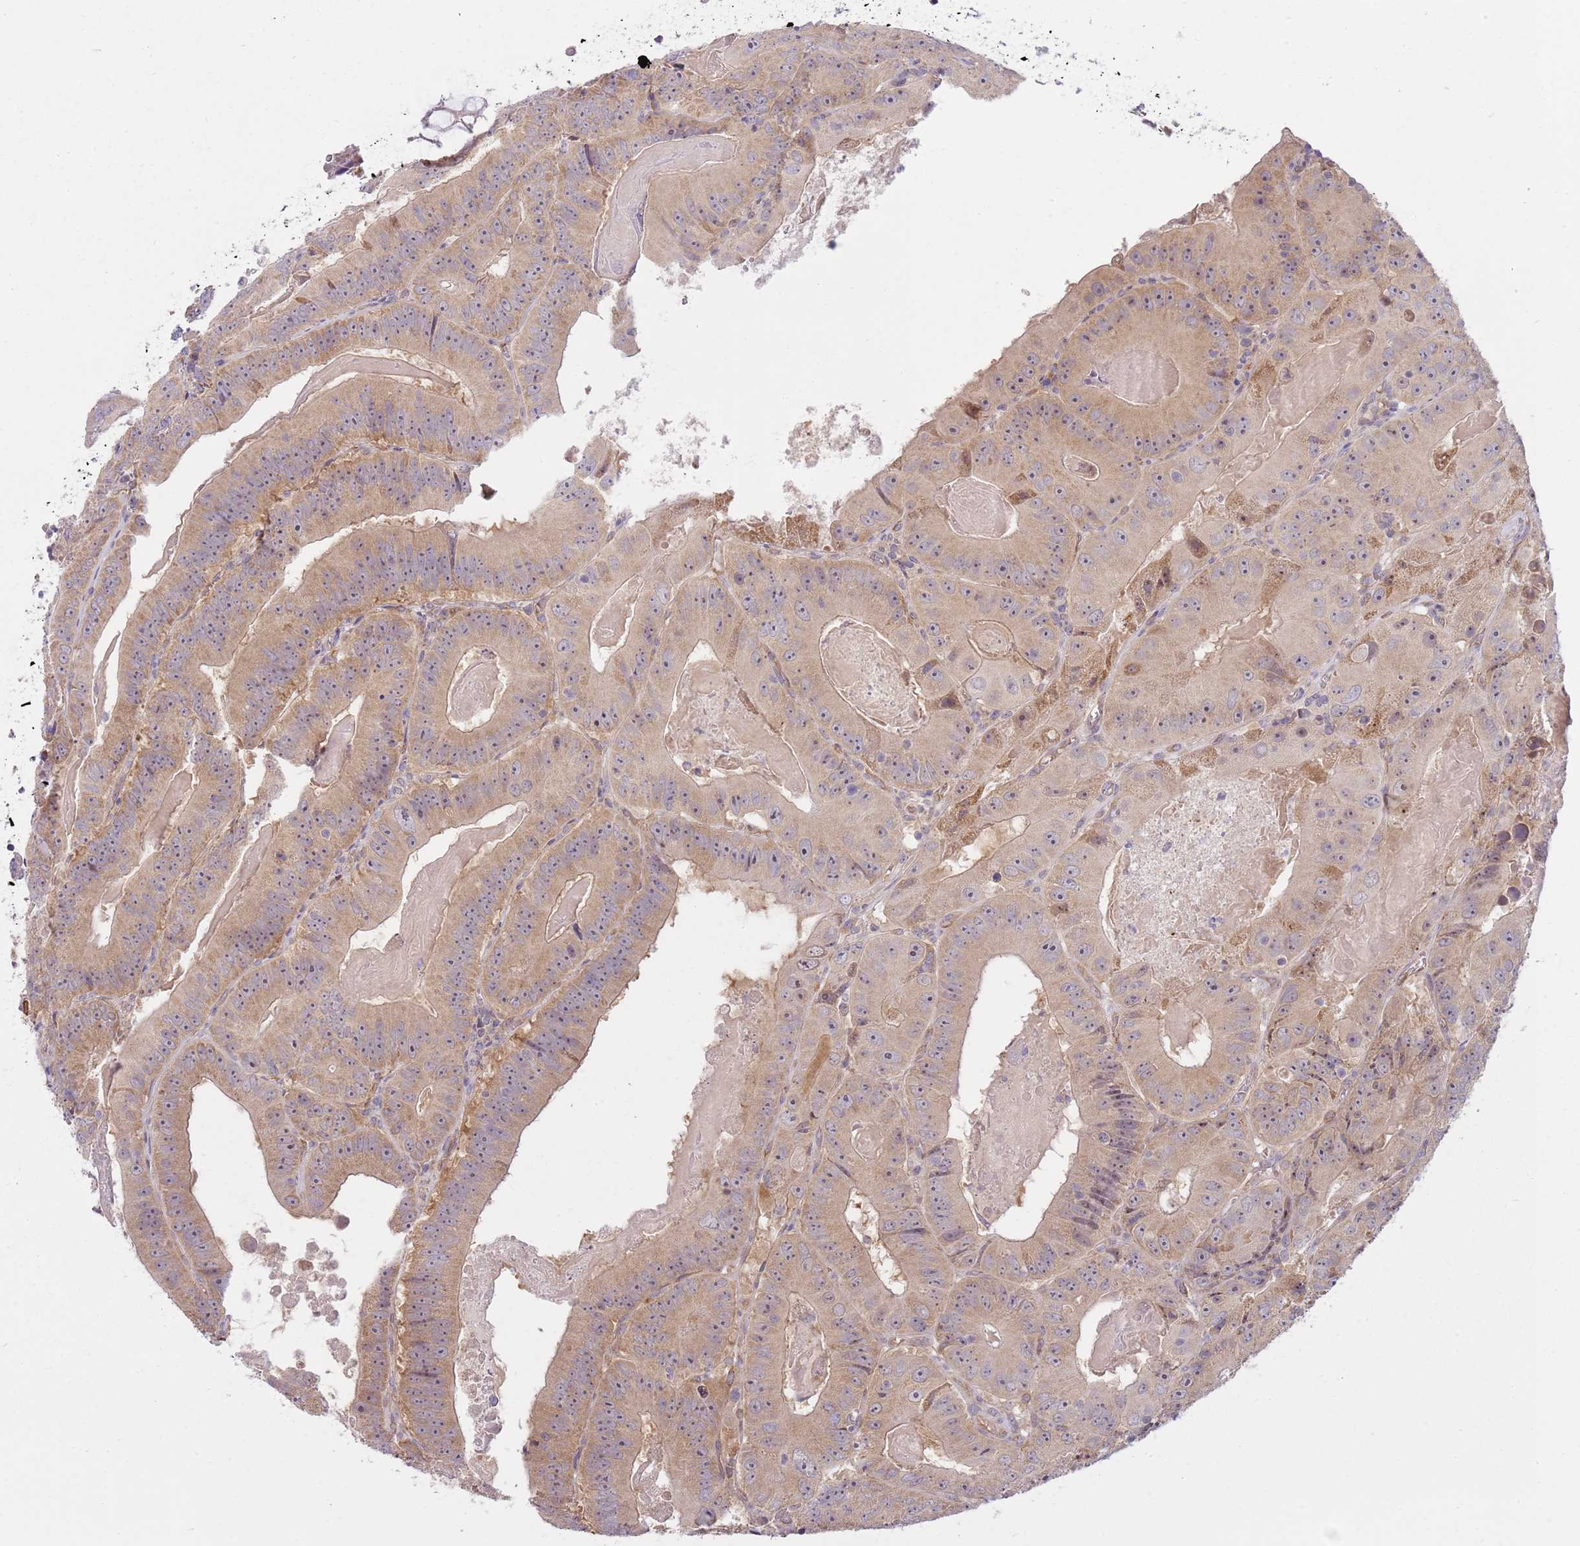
{"staining": {"intensity": "moderate", "quantity": "25%-75%", "location": "cytoplasmic/membranous"}, "tissue": "colorectal cancer", "cell_type": "Tumor cells", "image_type": "cancer", "snomed": [{"axis": "morphology", "description": "Adenocarcinoma, NOS"}, {"axis": "topography", "description": "Colon"}], "caption": "Colorectal adenocarcinoma stained with a brown dye shows moderate cytoplasmic/membranous positive expression in about 25%-75% of tumor cells.", "gene": "SKOR2", "patient": {"sex": "female", "age": 86}}